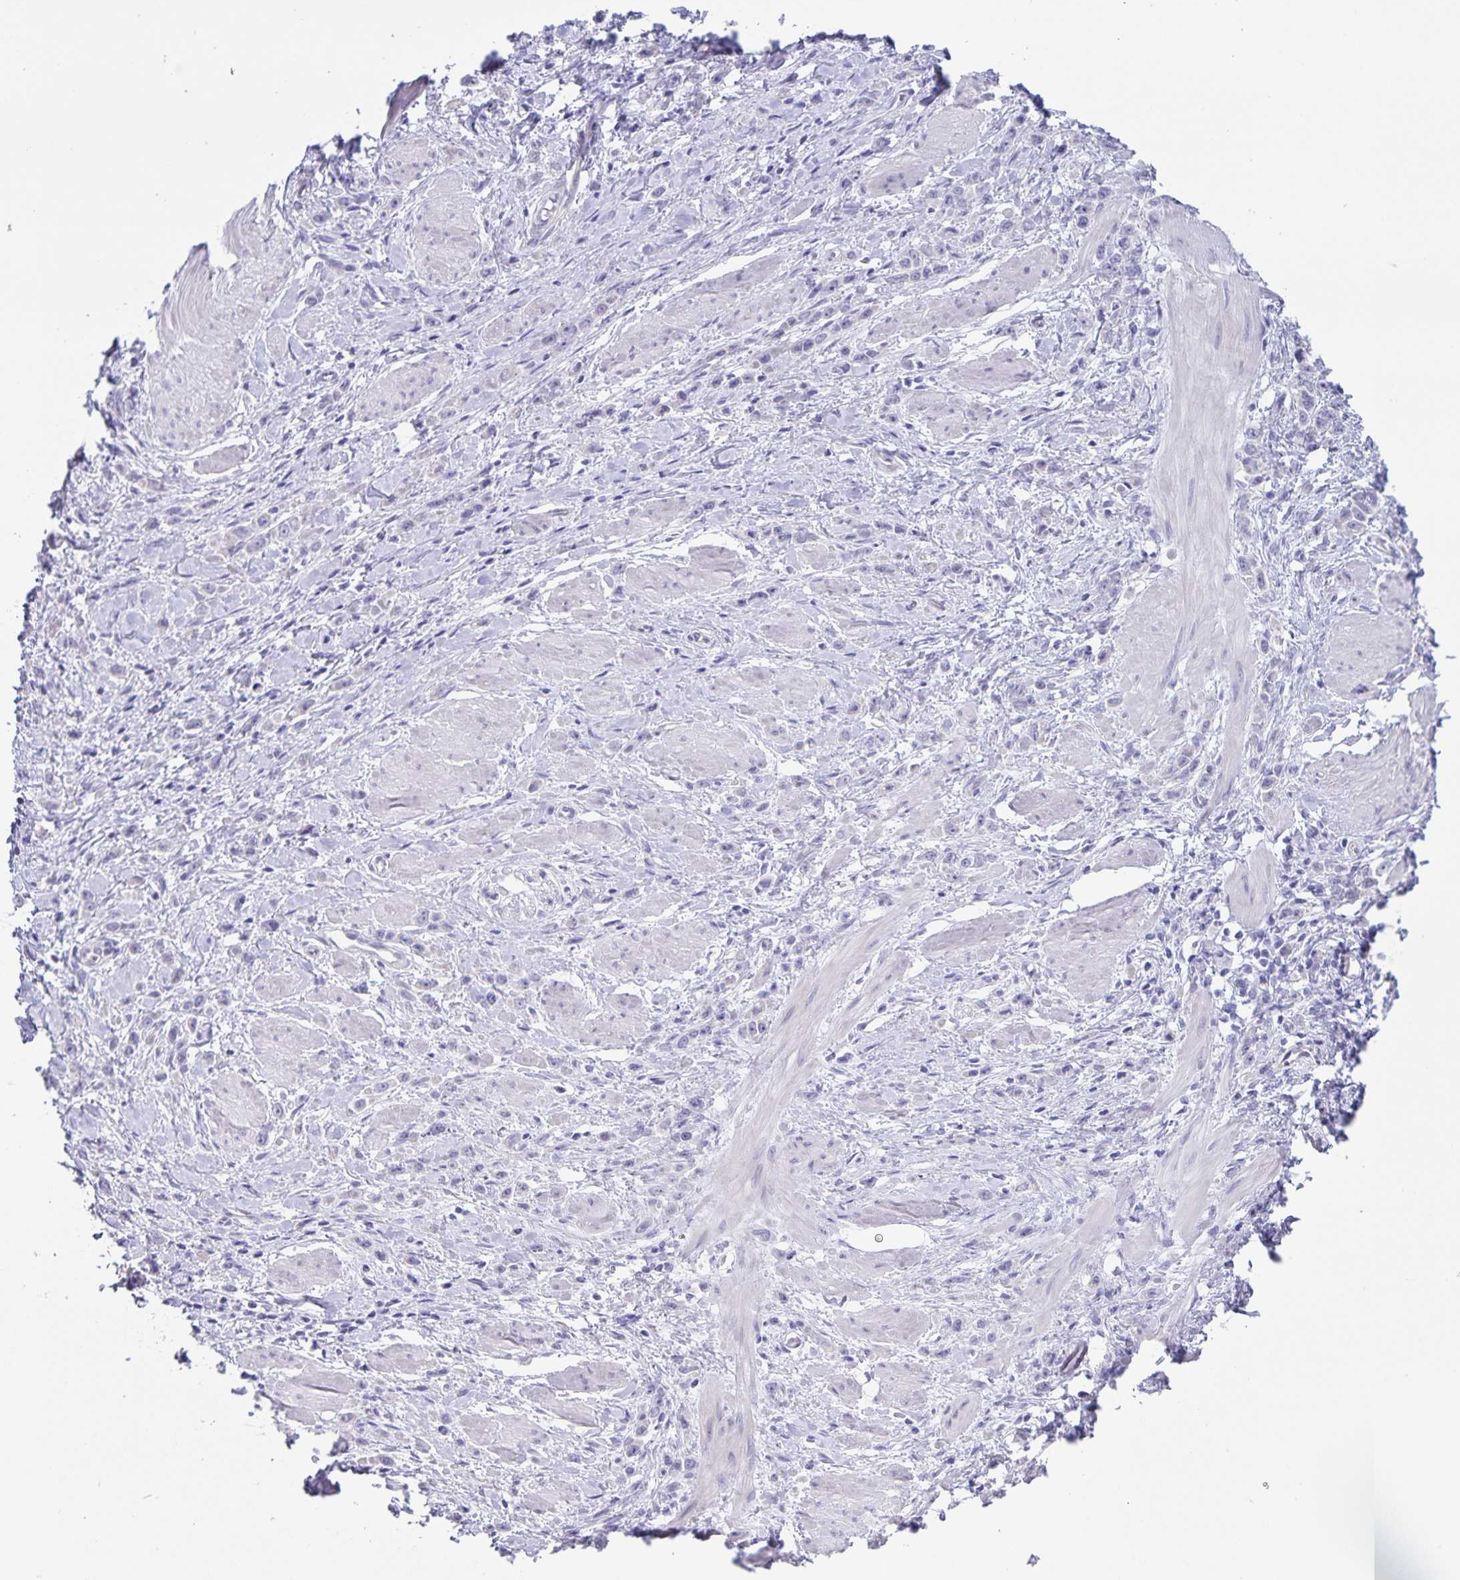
{"staining": {"intensity": "negative", "quantity": "none", "location": "none"}, "tissue": "stomach cancer", "cell_type": "Tumor cells", "image_type": "cancer", "snomed": [{"axis": "morphology", "description": "Adenocarcinoma, NOS"}, {"axis": "topography", "description": "Stomach"}], "caption": "Immunohistochemistry micrograph of neoplastic tissue: human adenocarcinoma (stomach) stained with DAB (3,3'-diaminobenzidine) reveals no significant protein expression in tumor cells.", "gene": "AQP4", "patient": {"sex": "male", "age": 47}}